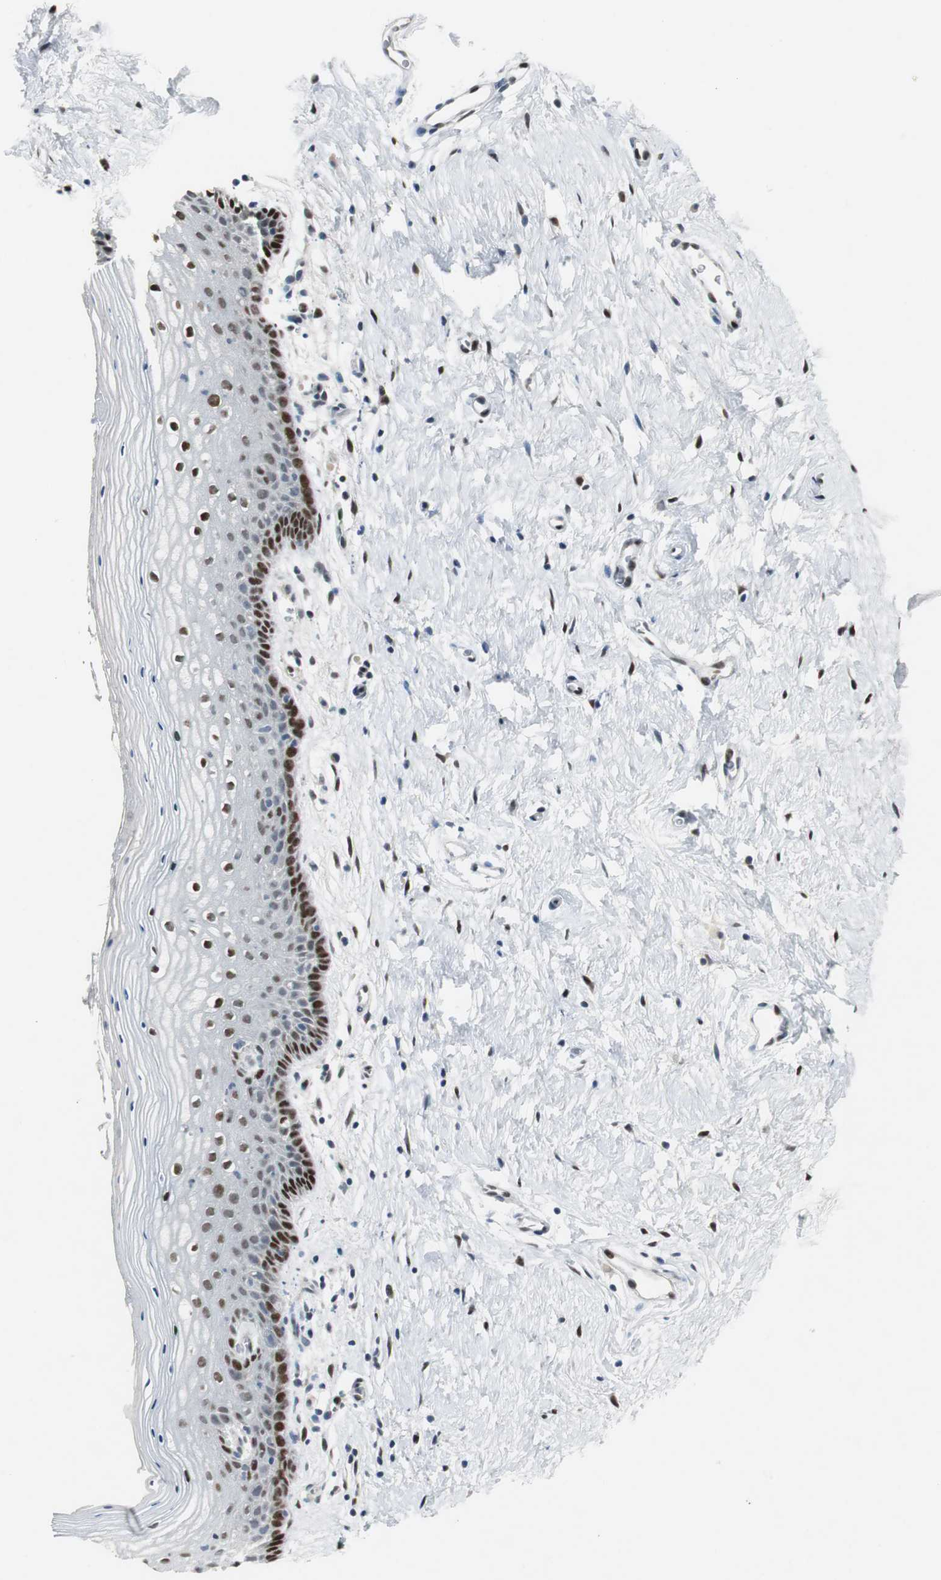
{"staining": {"intensity": "moderate", "quantity": "<25%", "location": "nuclear"}, "tissue": "vagina", "cell_type": "Squamous epithelial cells", "image_type": "normal", "snomed": [{"axis": "morphology", "description": "Normal tissue, NOS"}, {"axis": "topography", "description": "Vagina"}], "caption": "The immunohistochemical stain labels moderate nuclear expression in squamous epithelial cells of normal vagina. (DAB (3,3'-diaminobenzidine) IHC with brightfield microscopy, high magnification).", "gene": "AJUBA", "patient": {"sex": "female", "age": 46}}